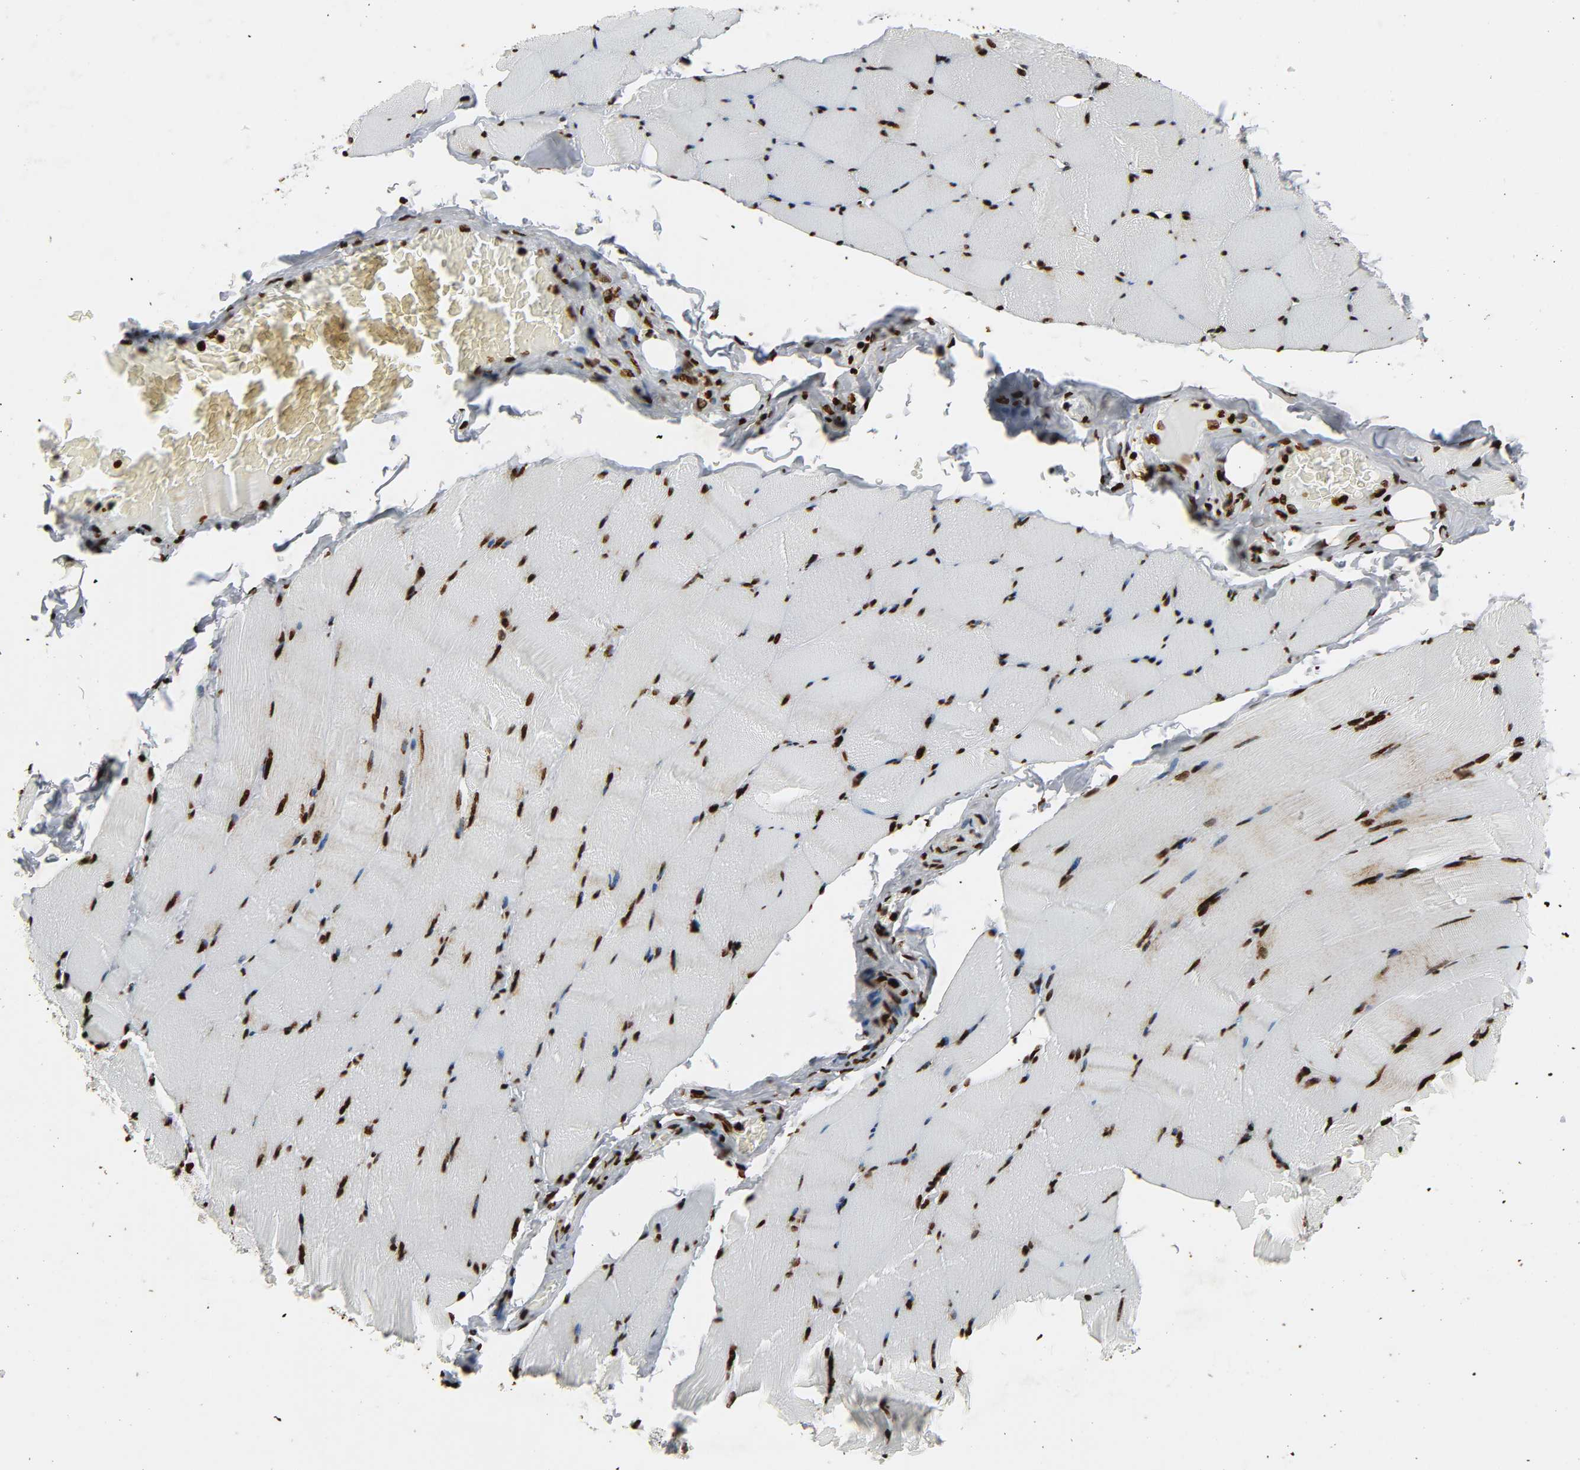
{"staining": {"intensity": "moderate", "quantity": ">75%", "location": "nuclear"}, "tissue": "skeletal muscle", "cell_type": "Myocytes", "image_type": "normal", "snomed": [{"axis": "morphology", "description": "Normal tissue, NOS"}, {"axis": "topography", "description": "Skeletal muscle"}], "caption": "Myocytes reveal medium levels of moderate nuclear expression in approximately >75% of cells in benign human skeletal muscle.", "gene": "RXRA", "patient": {"sex": "male", "age": 62}}